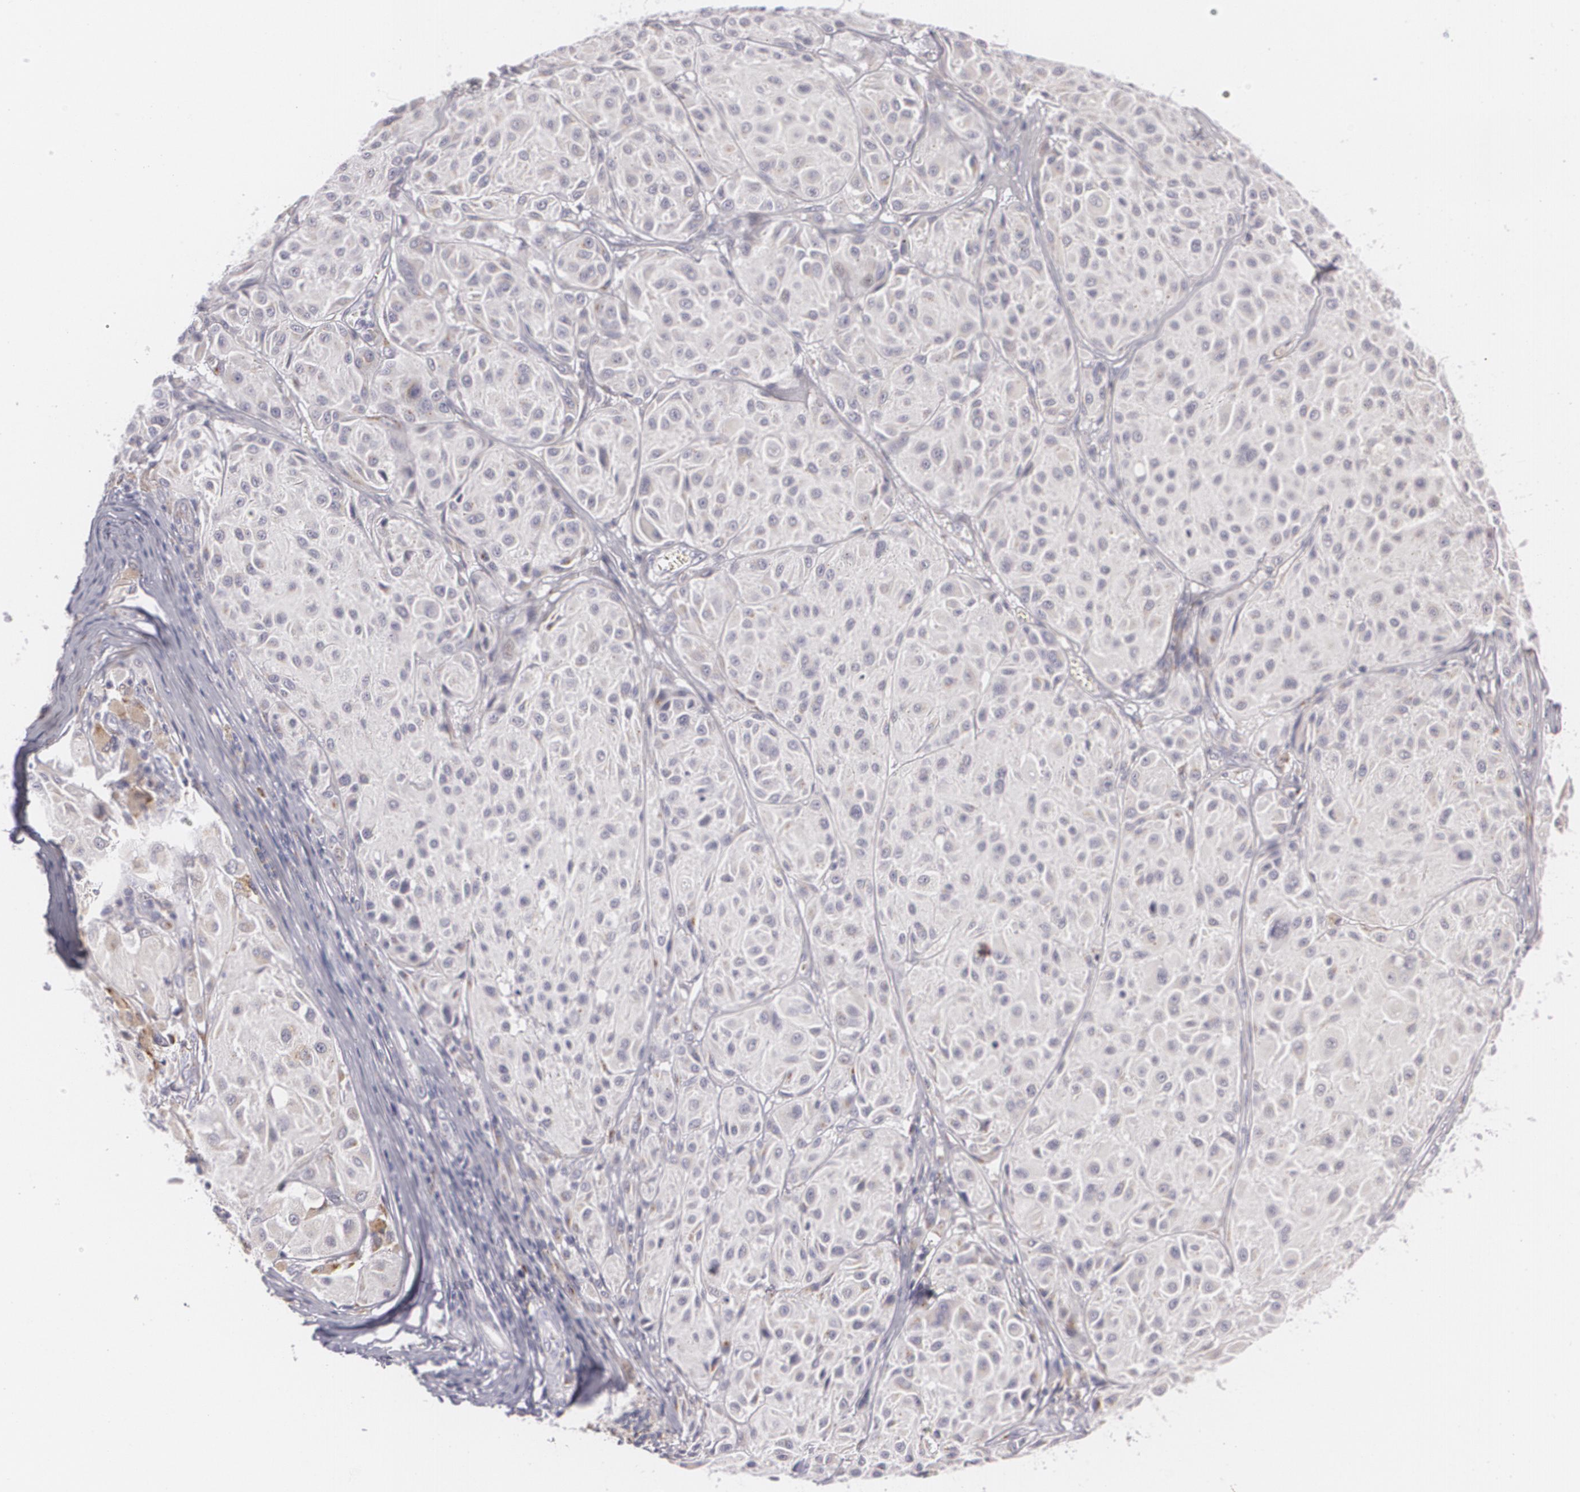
{"staining": {"intensity": "negative", "quantity": "none", "location": "none"}, "tissue": "melanoma", "cell_type": "Tumor cells", "image_type": "cancer", "snomed": [{"axis": "morphology", "description": "Malignant melanoma, NOS"}, {"axis": "topography", "description": "Skin"}], "caption": "The histopathology image reveals no significant staining in tumor cells of malignant melanoma.", "gene": "CILK1", "patient": {"sex": "male", "age": 36}}